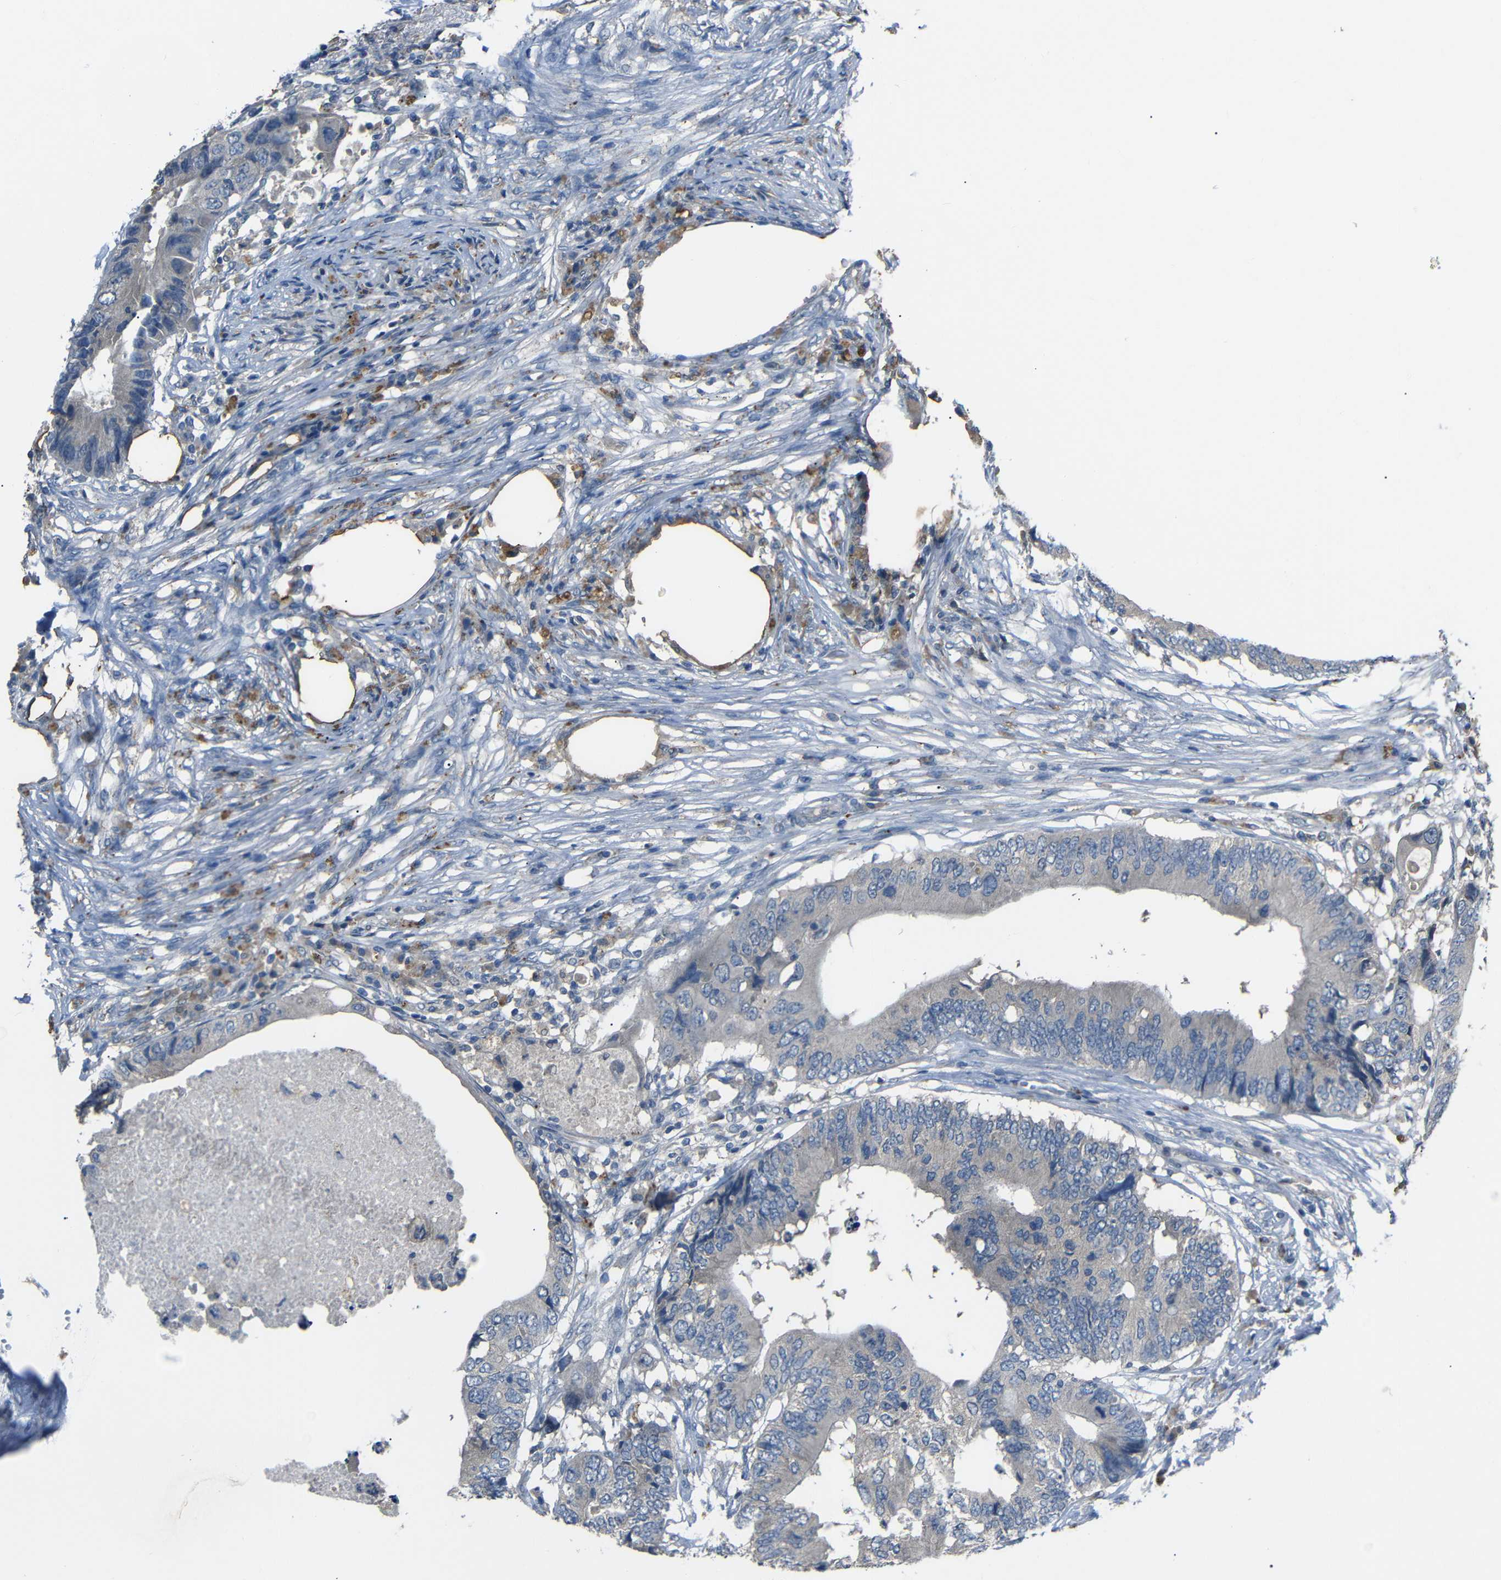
{"staining": {"intensity": "negative", "quantity": "none", "location": "none"}, "tissue": "colorectal cancer", "cell_type": "Tumor cells", "image_type": "cancer", "snomed": [{"axis": "morphology", "description": "Adenocarcinoma, NOS"}, {"axis": "topography", "description": "Colon"}], "caption": "The image displays no staining of tumor cells in colorectal cancer (adenocarcinoma). (DAB immunohistochemistry visualized using brightfield microscopy, high magnification).", "gene": "C6orf89", "patient": {"sex": "male", "age": 71}}